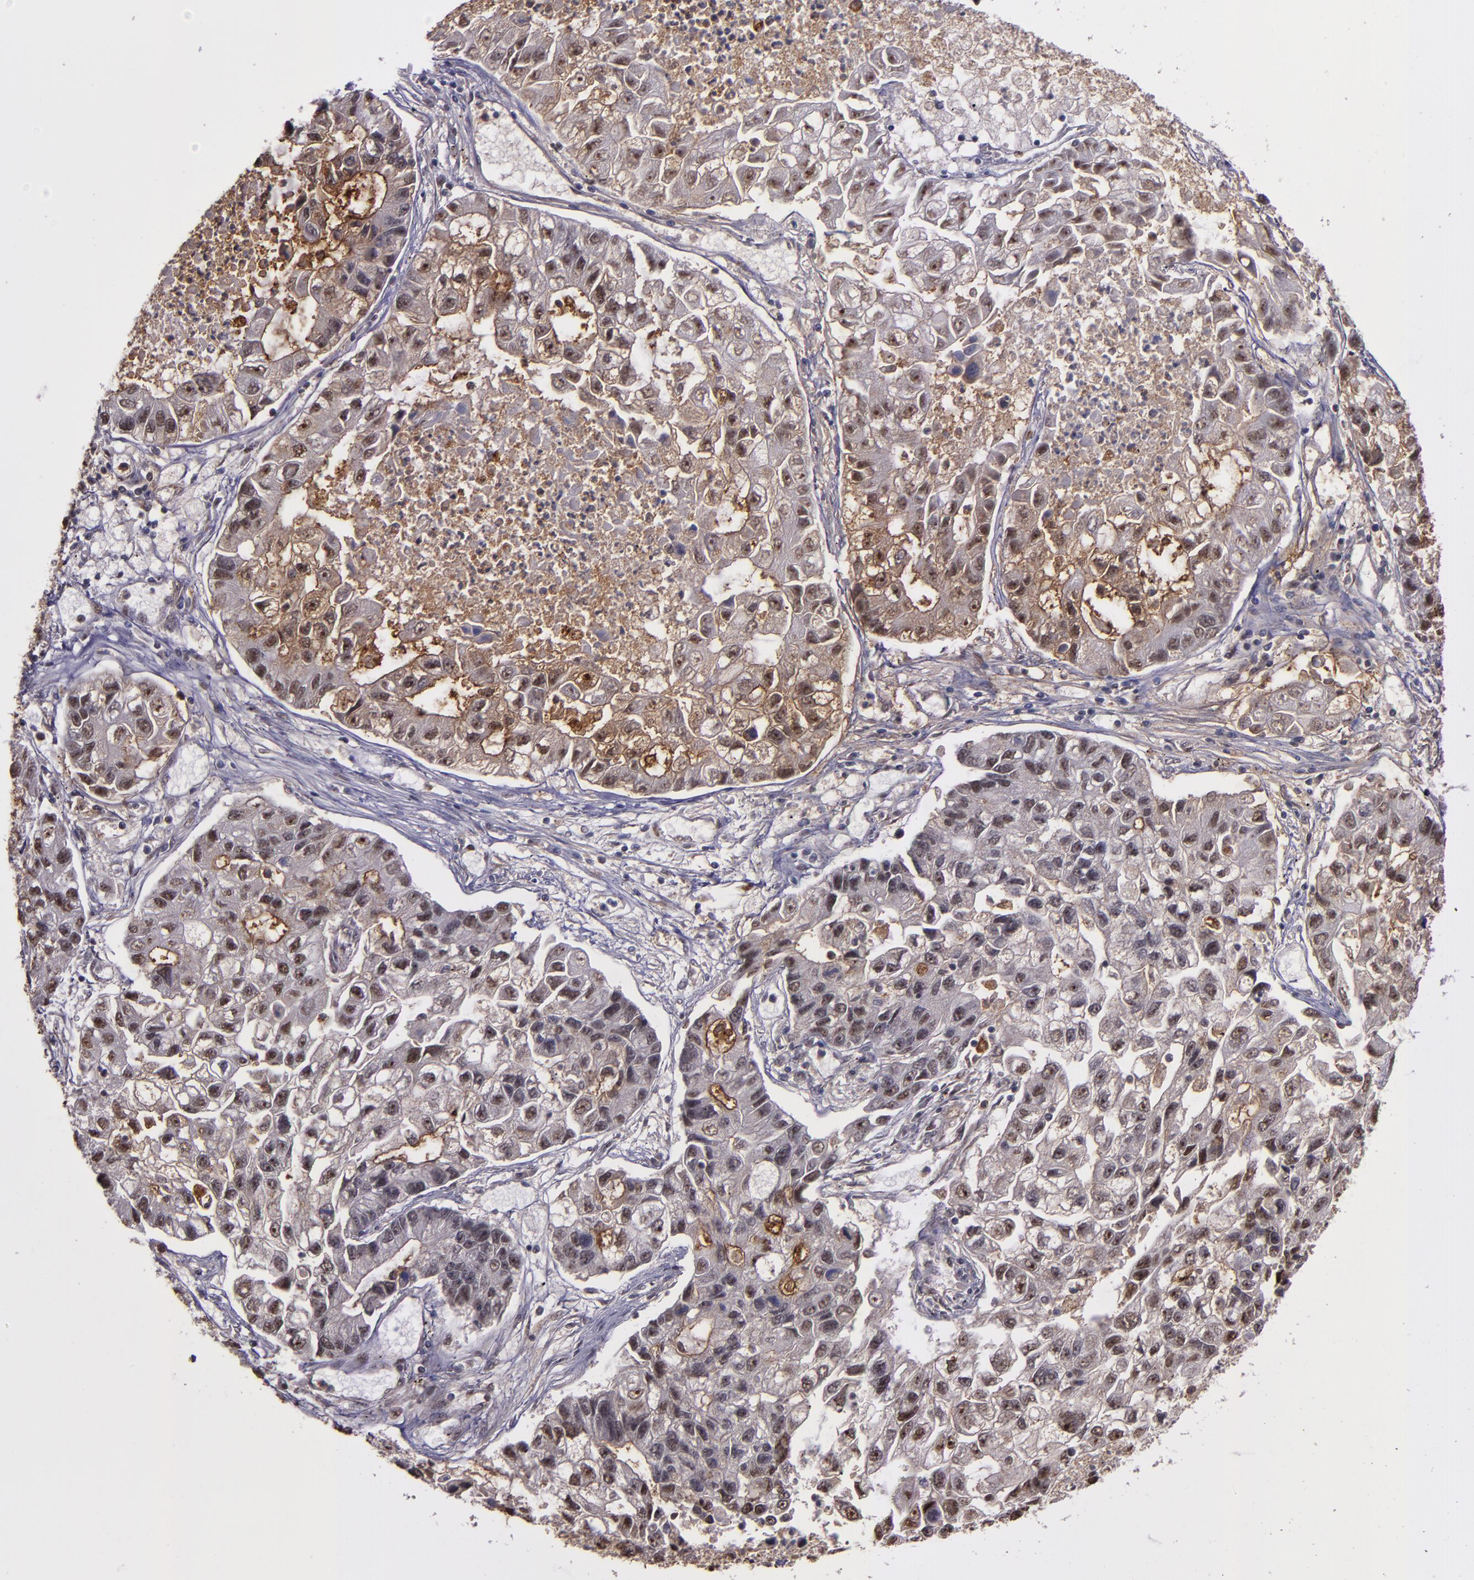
{"staining": {"intensity": "moderate", "quantity": "25%-75%", "location": "cytoplasmic/membranous,nuclear"}, "tissue": "lung cancer", "cell_type": "Tumor cells", "image_type": "cancer", "snomed": [{"axis": "morphology", "description": "Adenocarcinoma, NOS"}, {"axis": "topography", "description": "Lung"}], "caption": "Protein staining shows moderate cytoplasmic/membranous and nuclear staining in about 25%-75% of tumor cells in lung cancer.", "gene": "CECR2", "patient": {"sex": "female", "age": 51}}